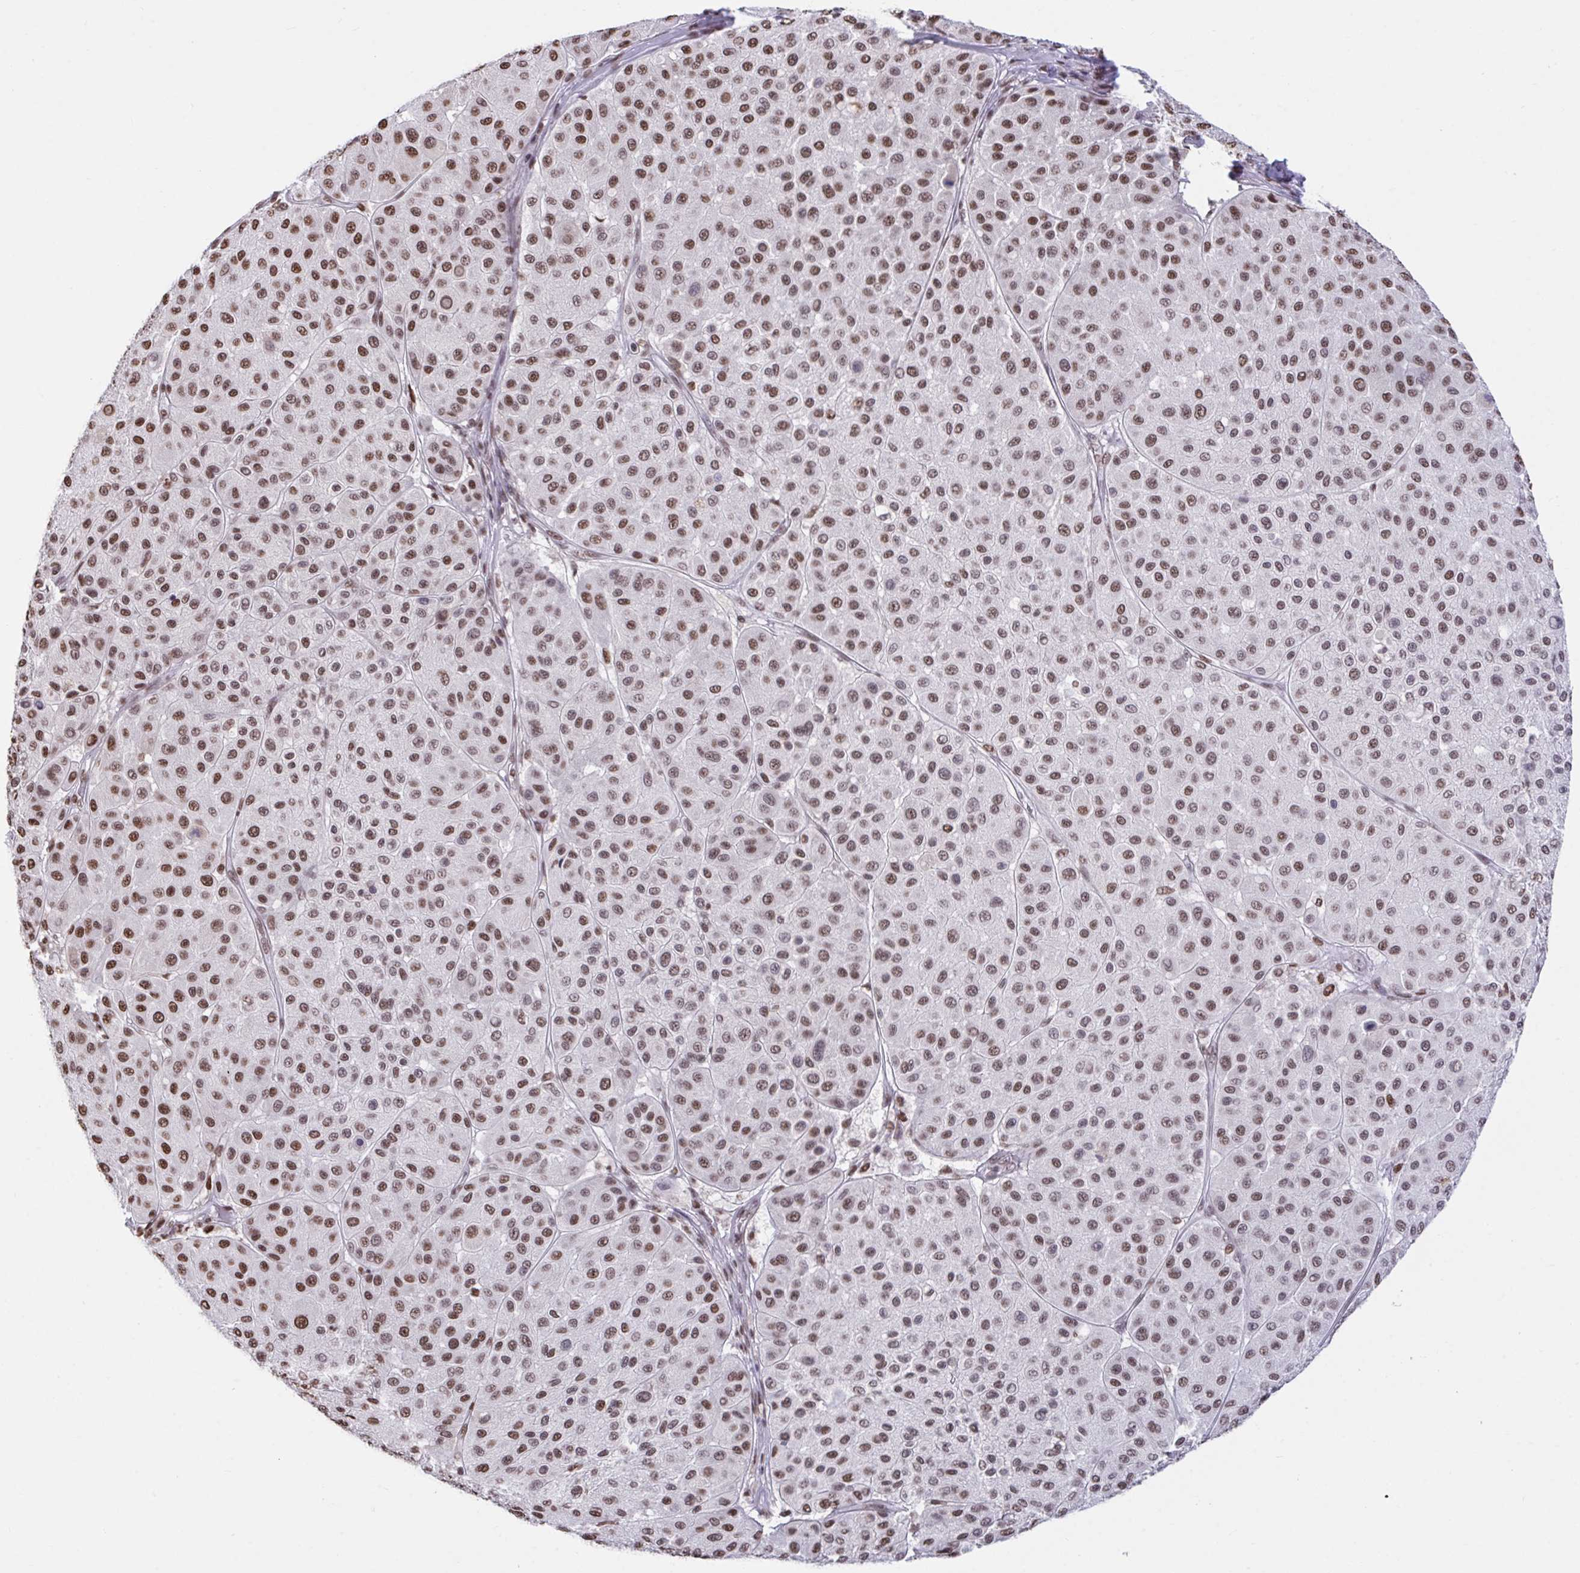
{"staining": {"intensity": "moderate", "quantity": ">75%", "location": "nuclear"}, "tissue": "melanoma", "cell_type": "Tumor cells", "image_type": "cancer", "snomed": [{"axis": "morphology", "description": "Malignant melanoma, Metastatic site"}, {"axis": "topography", "description": "Smooth muscle"}], "caption": "Immunohistochemistry of malignant melanoma (metastatic site) displays medium levels of moderate nuclear positivity in approximately >75% of tumor cells.", "gene": "HNRNPDL", "patient": {"sex": "male", "age": 41}}